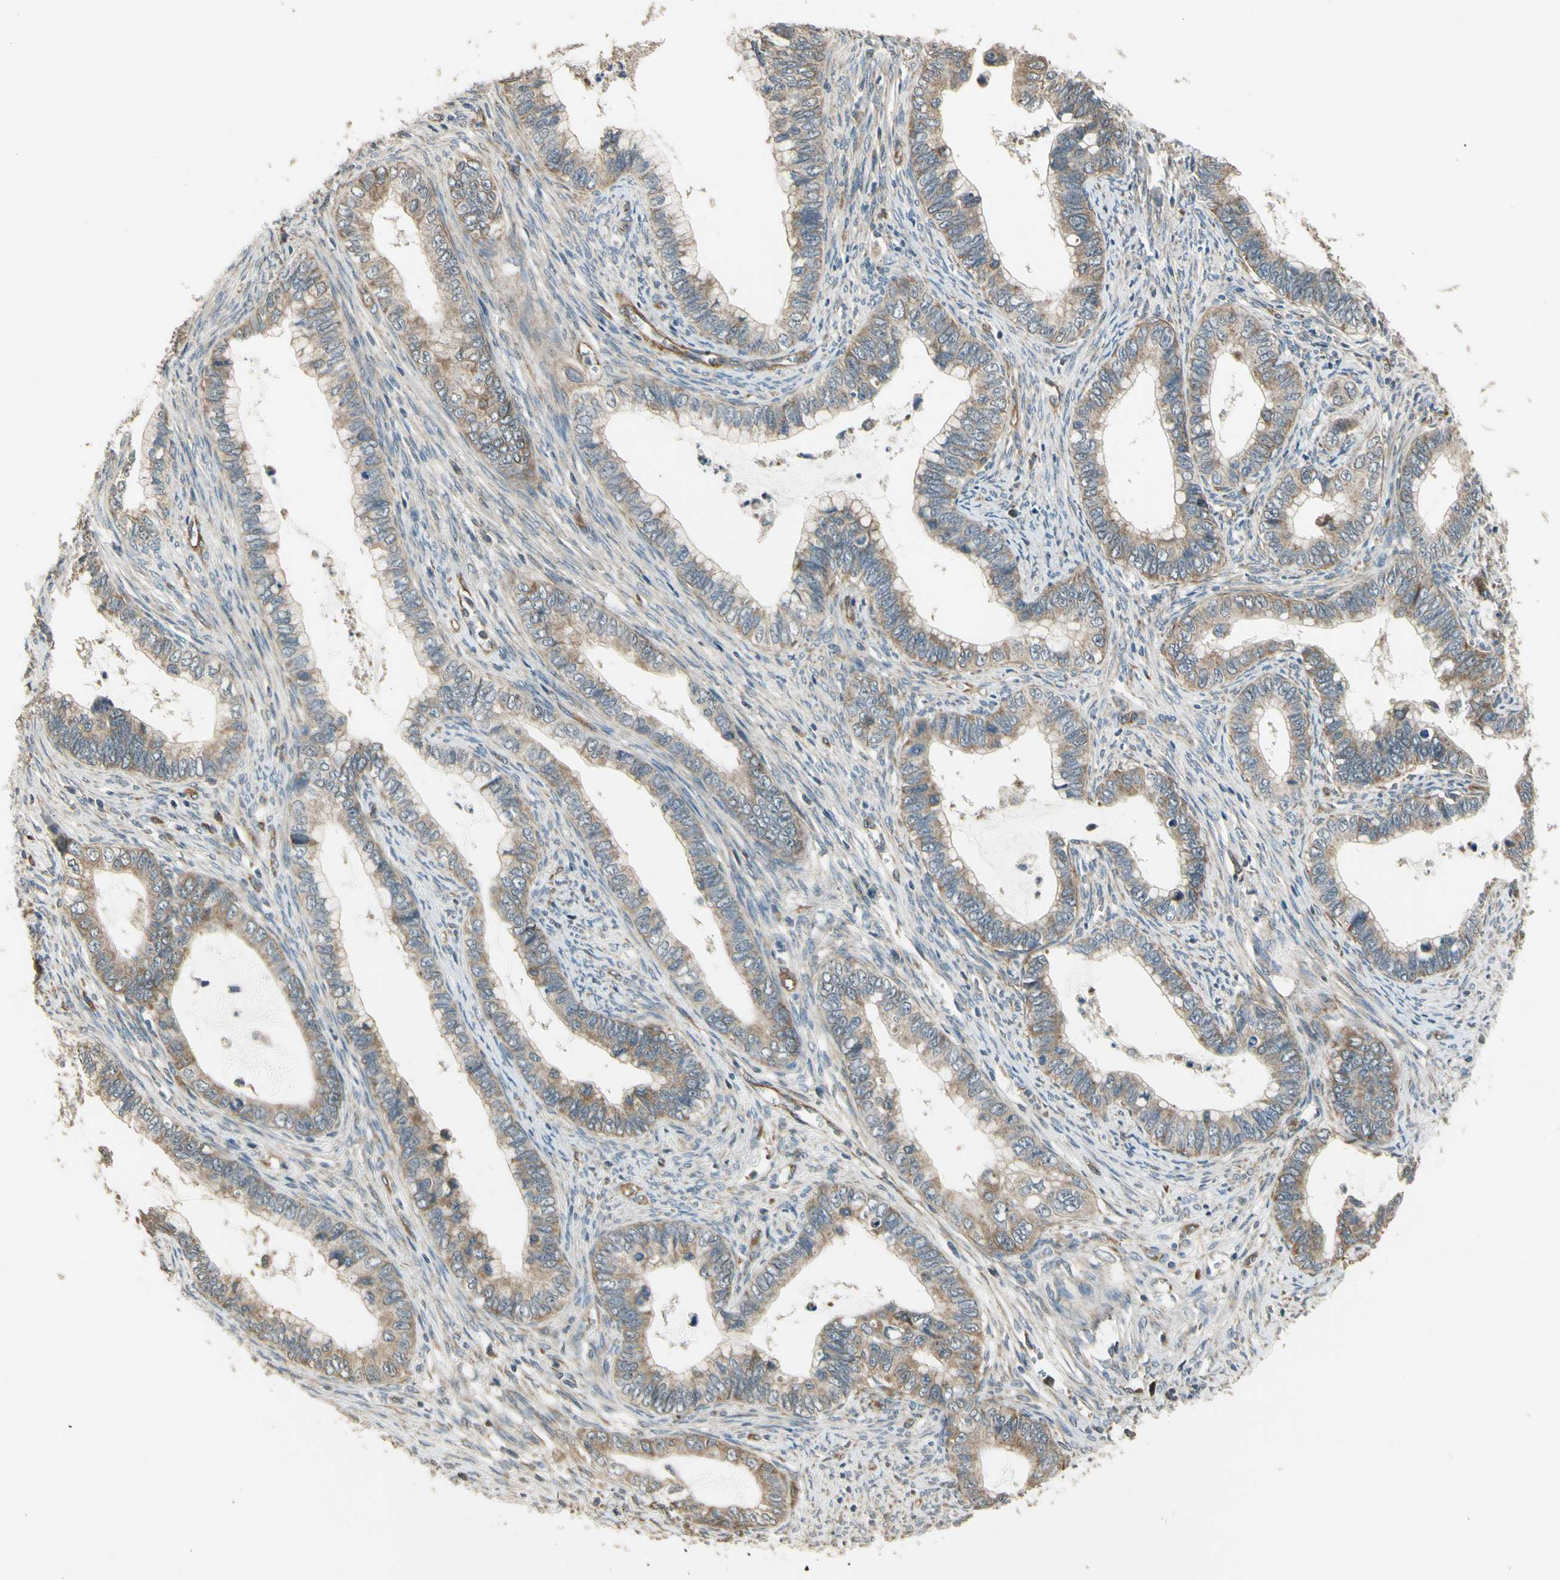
{"staining": {"intensity": "moderate", "quantity": ">75%", "location": "cytoplasmic/membranous"}, "tissue": "cervical cancer", "cell_type": "Tumor cells", "image_type": "cancer", "snomed": [{"axis": "morphology", "description": "Adenocarcinoma, NOS"}, {"axis": "topography", "description": "Cervix"}], "caption": "High-magnification brightfield microscopy of cervical cancer (adenocarcinoma) stained with DAB (brown) and counterstained with hematoxylin (blue). tumor cells exhibit moderate cytoplasmic/membranous staining is seen in about>75% of cells. (DAB IHC with brightfield microscopy, high magnification).", "gene": "EFNB2", "patient": {"sex": "female", "age": 44}}